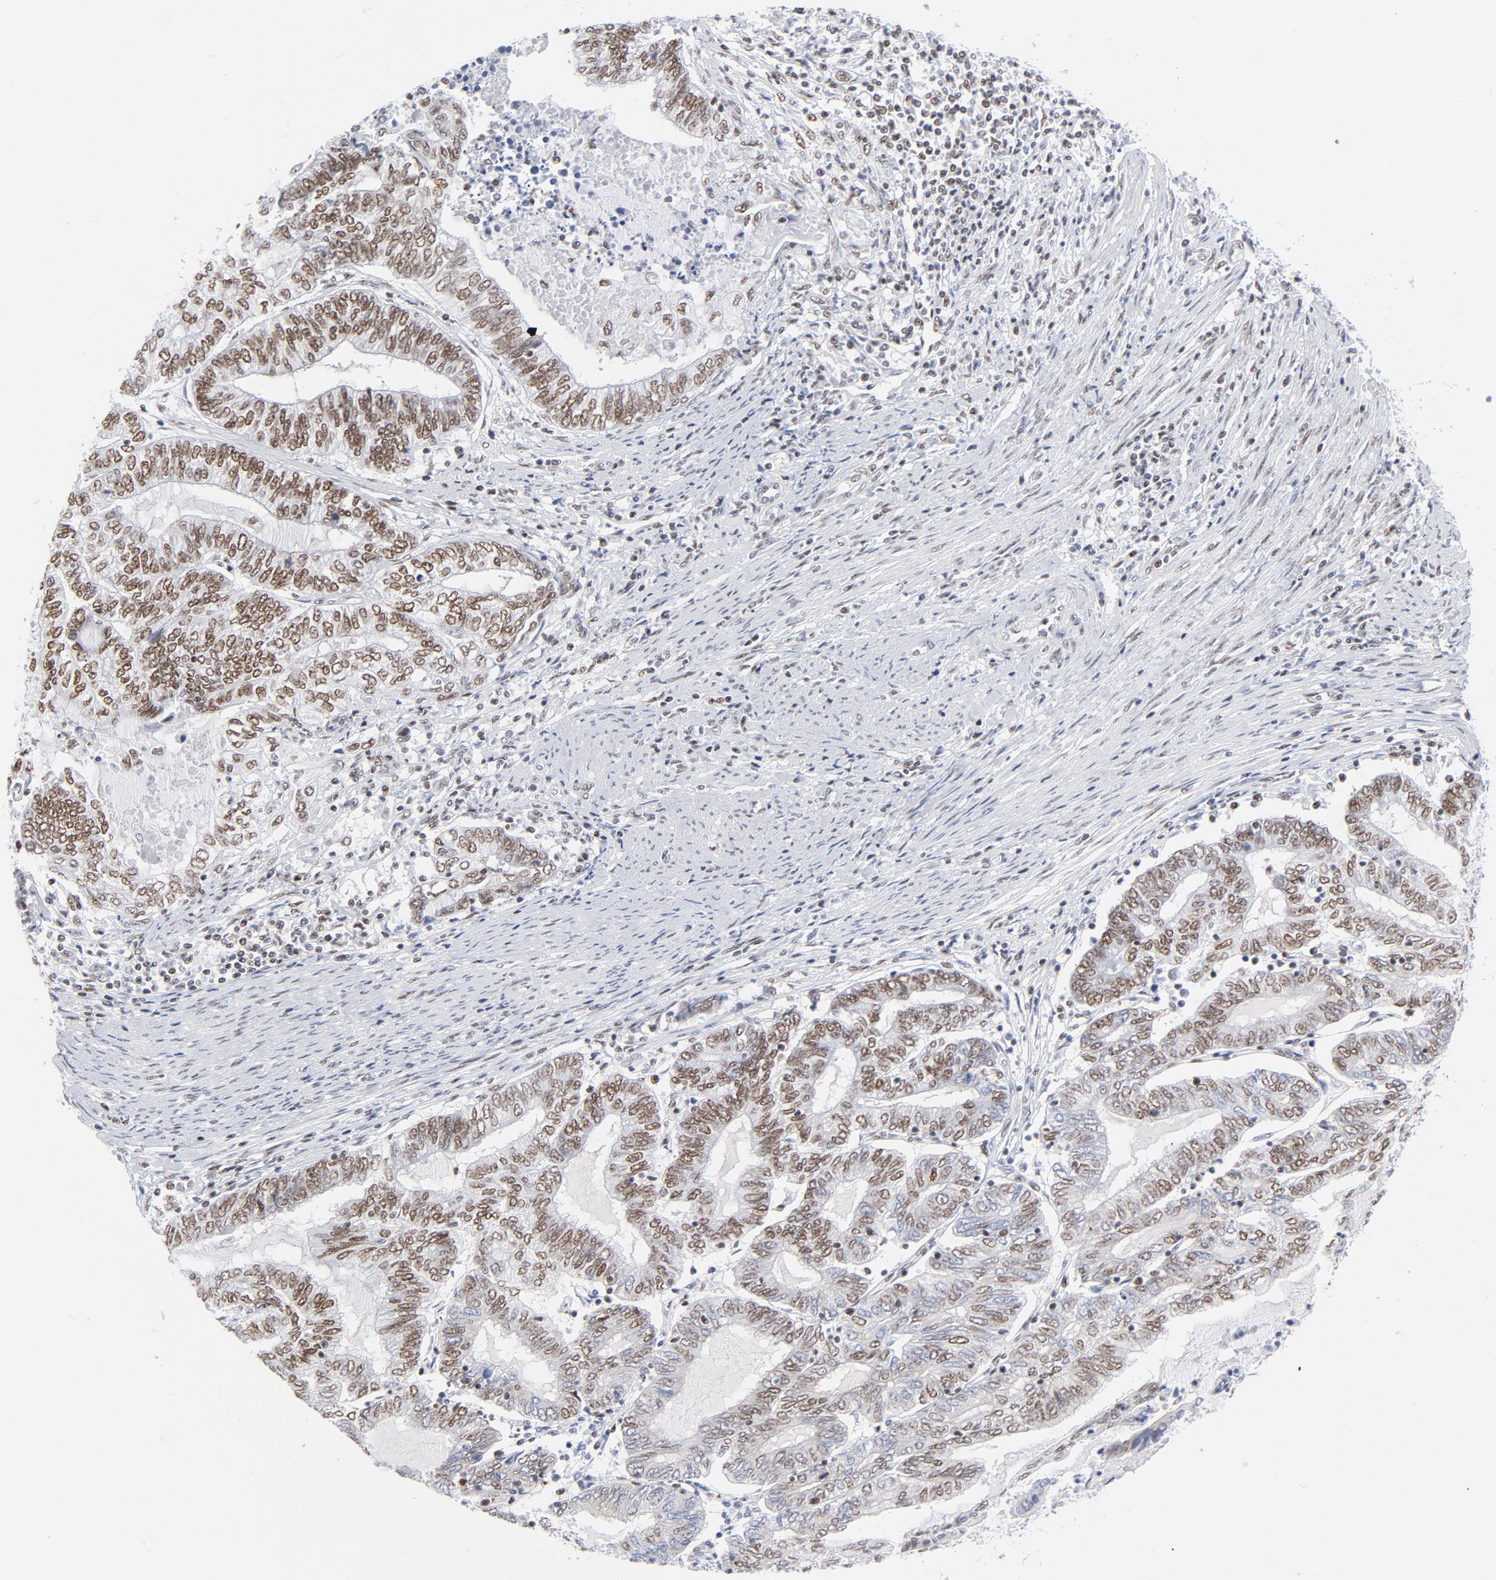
{"staining": {"intensity": "moderate", "quantity": "25%-75%", "location": "nuclear"}, "tissue": "endometrial cancer", "cell_type": "Tumor cells", "image_type": "cancer", "snomed": [{"axis": "morphology", "description": "Adenocarcinoma, NOS"}, {"axis": "topography", "description": "Uterus"}, {"axis": "topography", "description": "Endometrium"}], "caption": "Protein expression analysis of endometrial cancer (adenocarcinoma) reveals moderate nuclear expression in approximately 25%-75% of tumor cells.", "gene": "ATF2", "patient": {"sex": "female", "age": 70}}